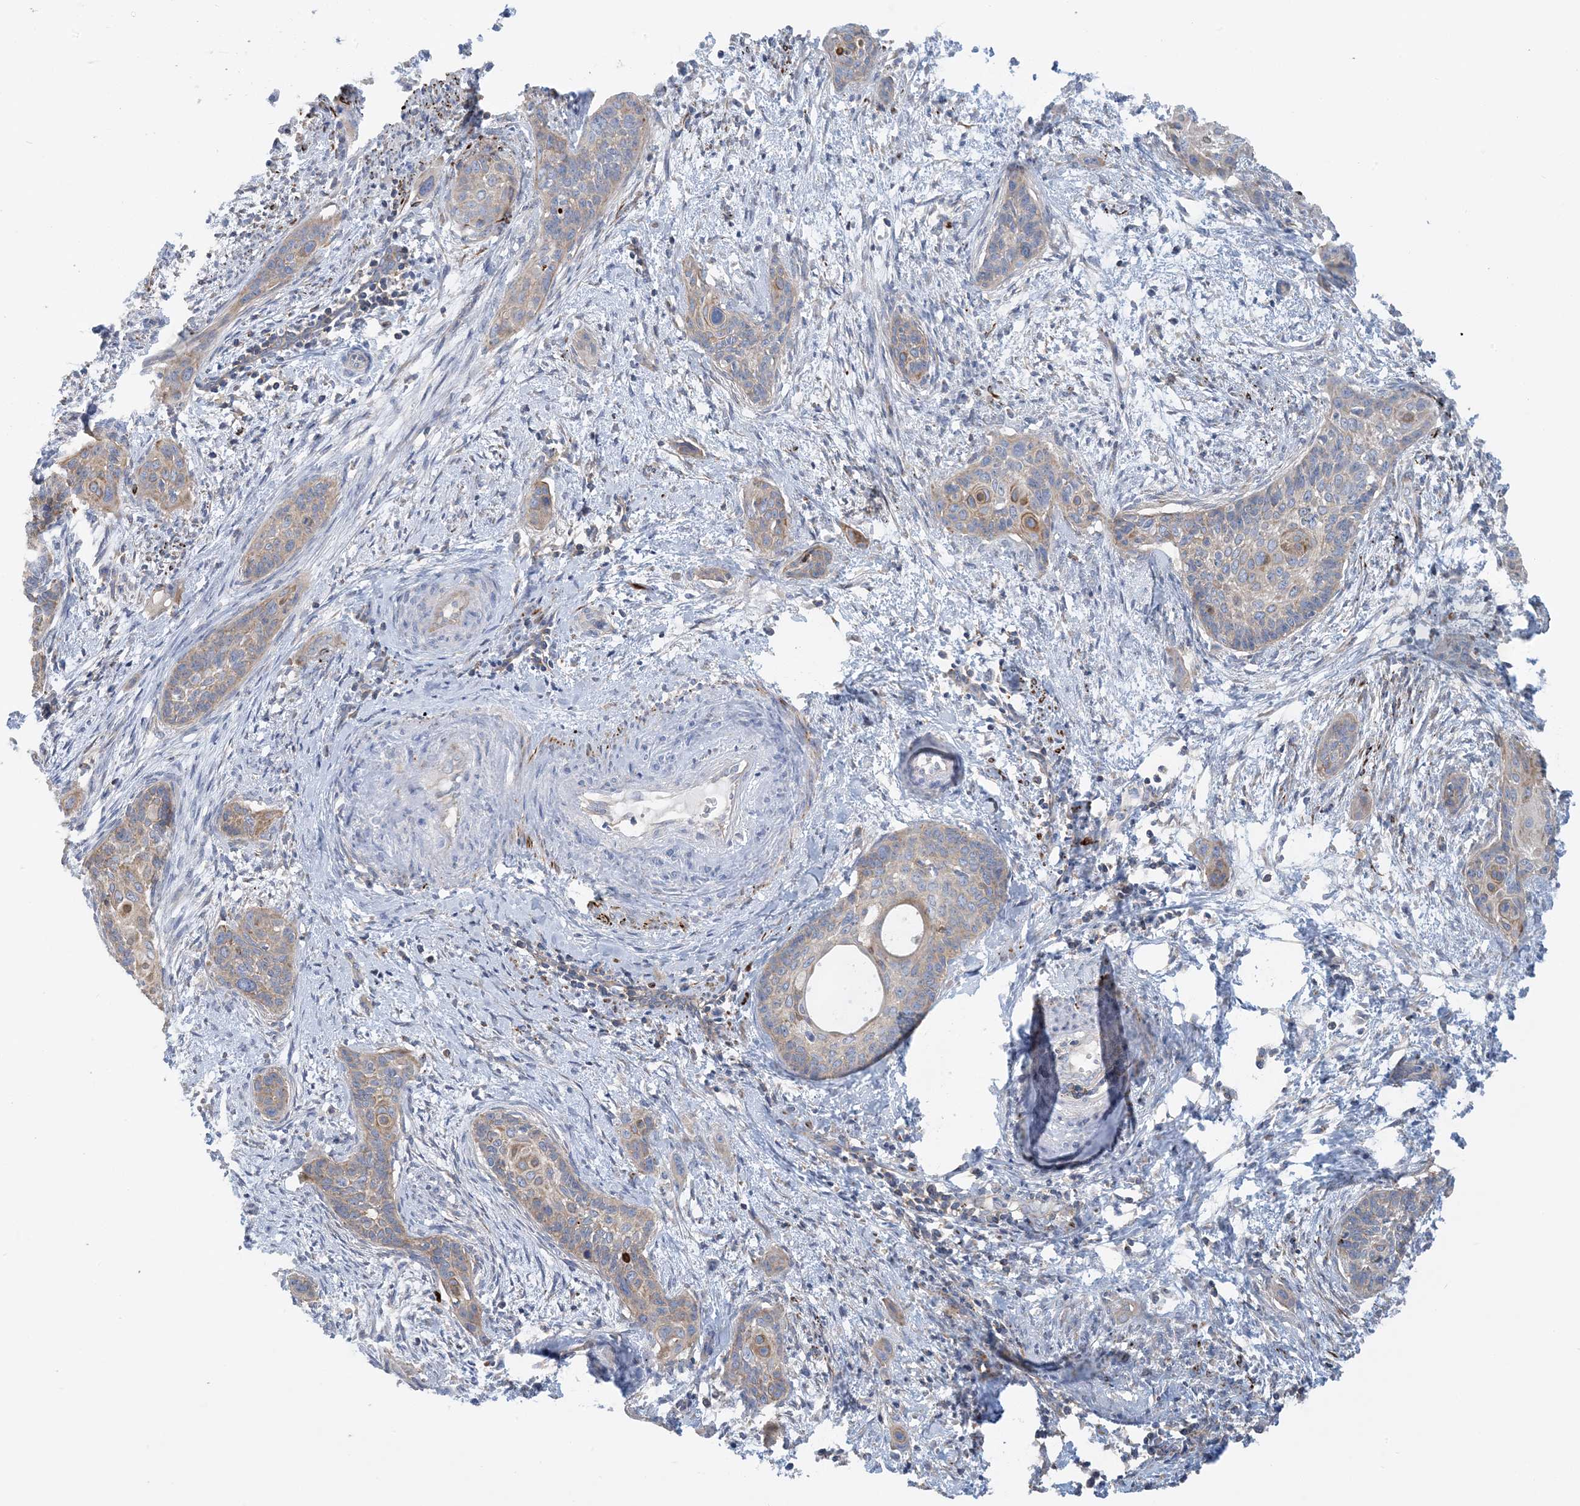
{"staining": {"intensity": "weak", "quantity": "<25%", "location": "cytoplasmic/membranous"}, "tissue": "cervical cancer", "cell_type": "Tumor cells", "image_type": "cancer", "snomed": [{"axis": "morphology", "description": "Squamous cell carcinoma, NOS"}, {"axis": "topography", "description": "Cervix"}], "caption": "A high-resolution image shows immunohistochemistry (IHC) staining of cervical squamous cell carcinoma, which demonstrates no significant staining in tumor cells.", "gene": "CALHM5", "patient": {"sex": "female", "age": 33}}